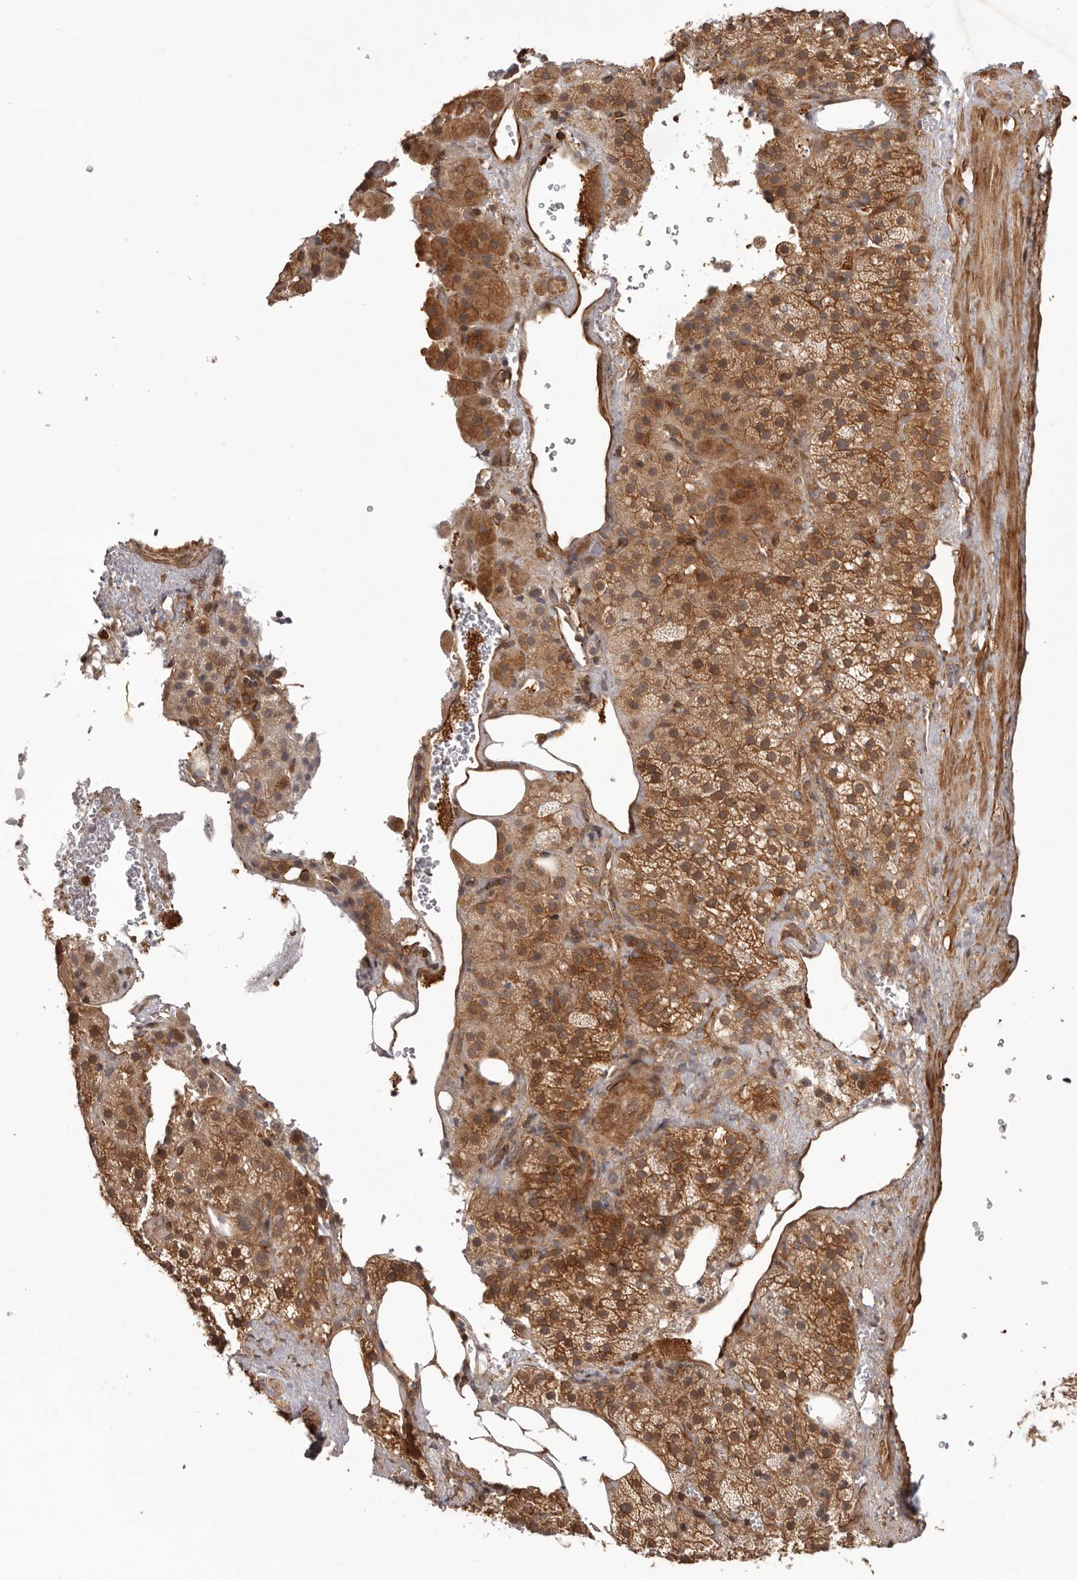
{"staining": {"intensity": "moderate", "quantity": ">75%", "location": "cytoplasmic/membranous"}, "tissue": "adrenal gland", "cell_type": "Glandular cells", "image_type": "normal", "snomed": [{"axis": "morphology", "description": "Normal tissue, NOS"}, {"axis": "topography", "description": "Adrenal gland"}], "caption": "About >75% of glandular cells in normal adrenal gland exhibit moderate cytoplasmic/membranous protein positivity as visualized by brown immunohistochemical staining.", "gene": "NFKBIA", "patient": {"sex": "female", "age": 59}}